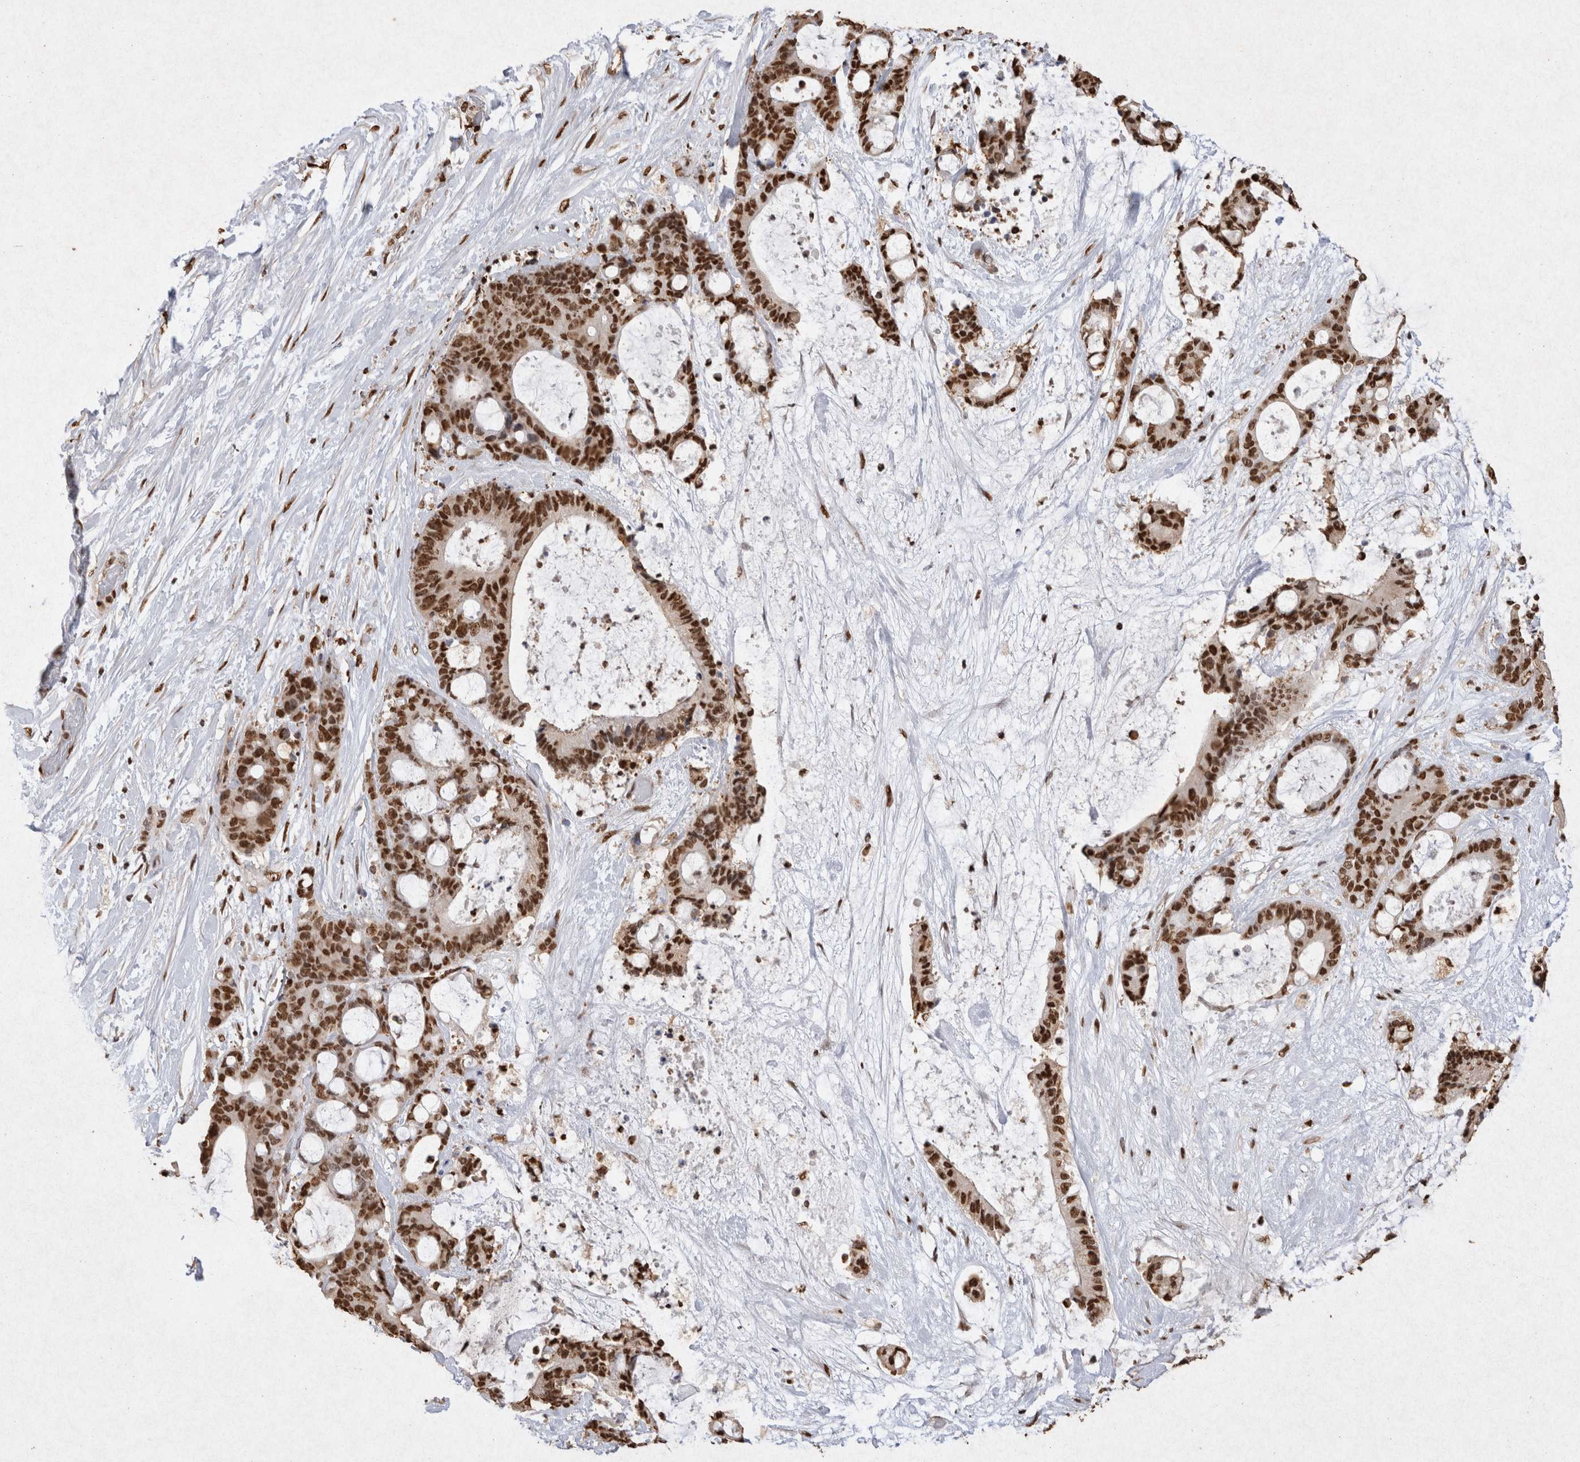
{"staining": {"intensity": "strong", "quantity": ">75%", "location": "nuclear"}, "tissue": "liver cancer", "cell_type": "Tumor cells", "image_type": "cancer", "snomed": [{"axis": "morphology", "description": "Cholangiocarcinoma"}, {"axis": "topography", "description": "Liver"}], "caption": "DAB immunohistochemical staining of cholangiocarcinoma (liver) exhibits strong nuclear protein positivity in about >75% of tumor cells.", "gene": "HDGF", "patient": {"sex": "female", "age": 73}}